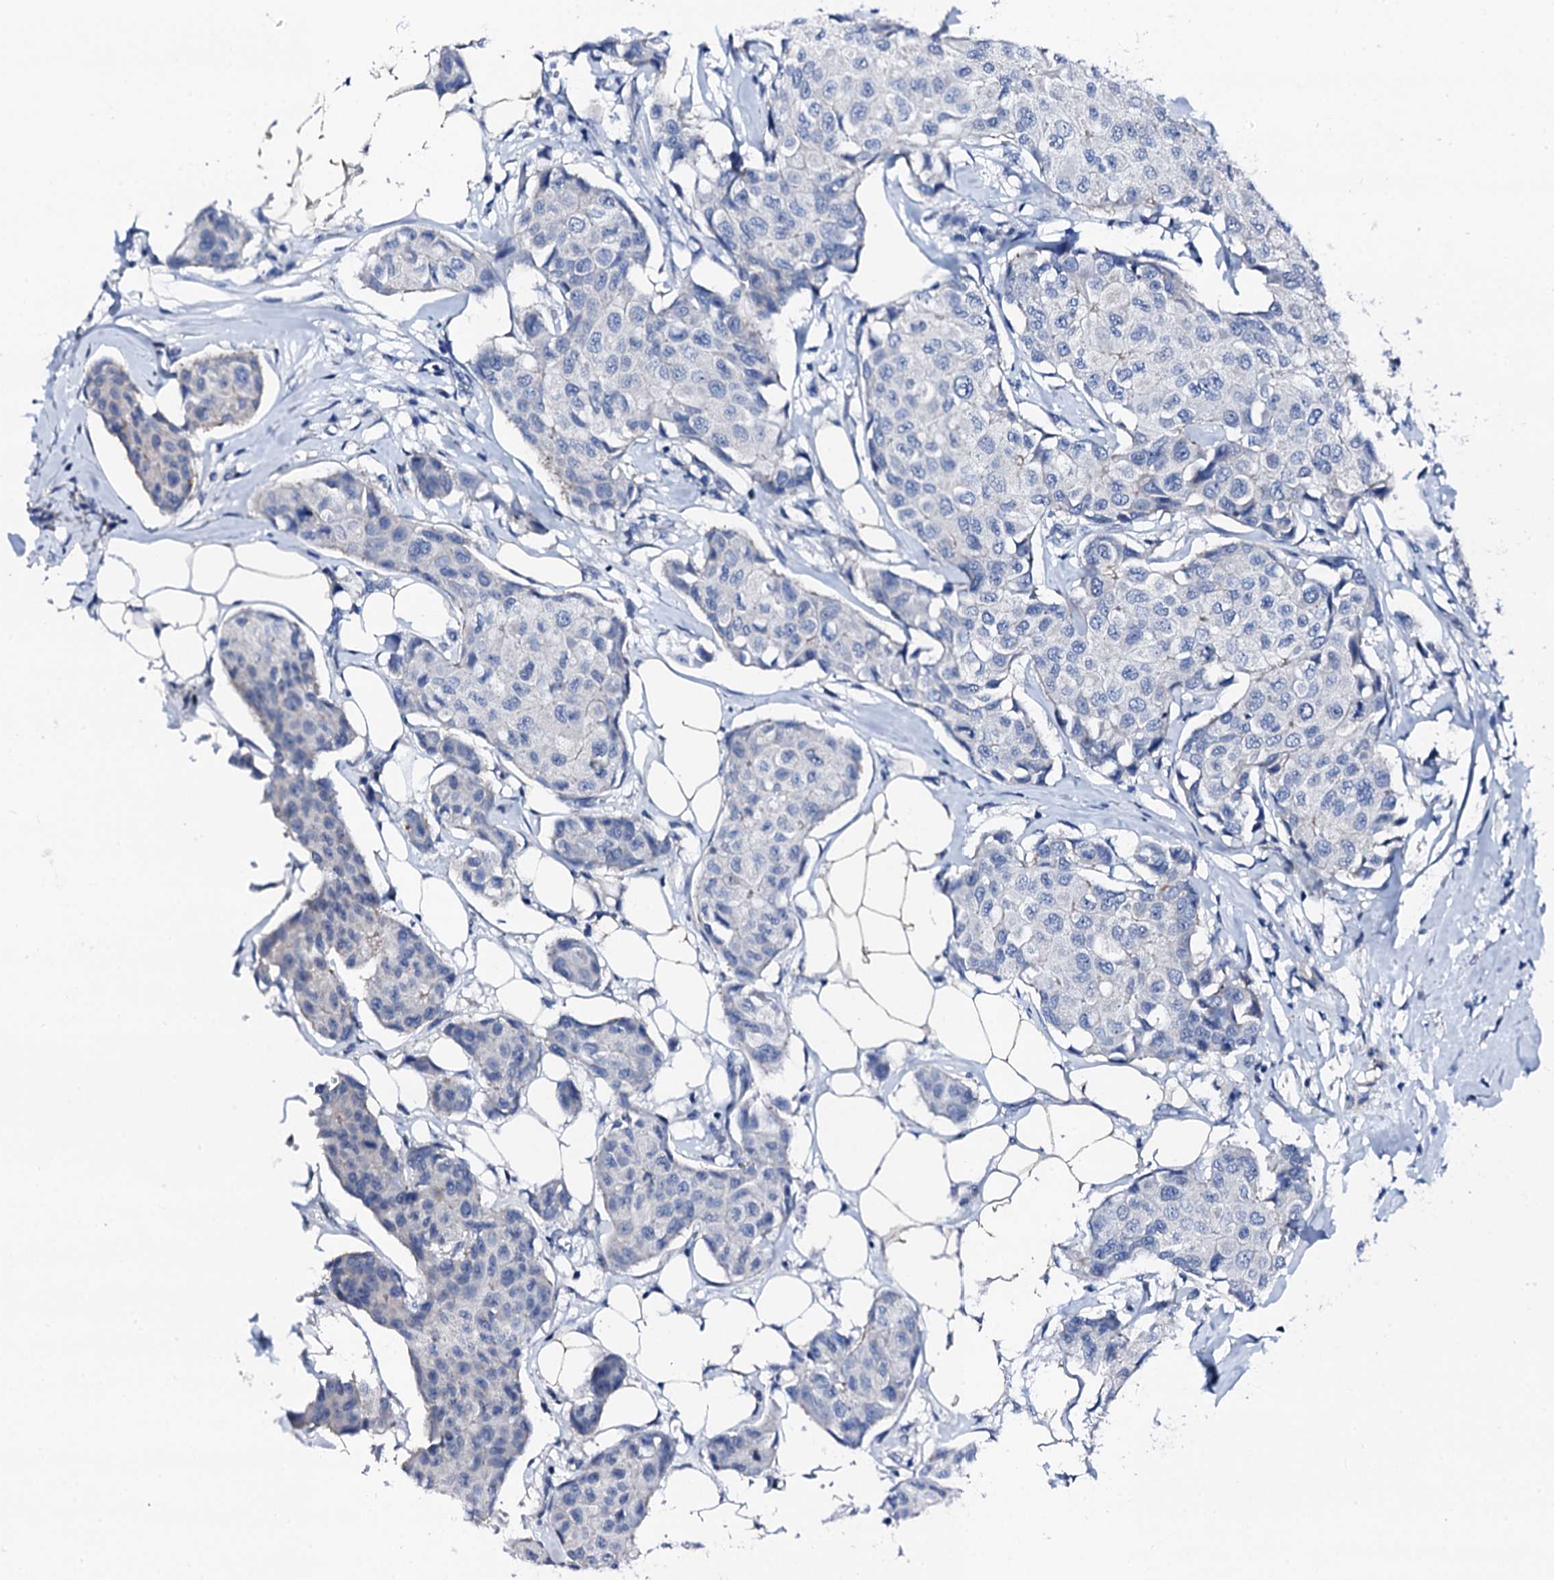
{"staining": {"intensity": "negative", "quantity": "none", "location": "none"}, "tissue": "breast cancer", "cell_type": "Tumor cells", "image_type": "cancer", "snomed": [{"axis": "morphology", "description": "Duct carcinoma"}, {"axis": "topography", "description": "Breast"}], "caption": "Immunohistochemical staining of infiltrating ductal carcinoma (breast) reveals no significant positivity in tumor cells.", "gene": "TRAFD1", "patient": {"sex": "female", "age": 80}}